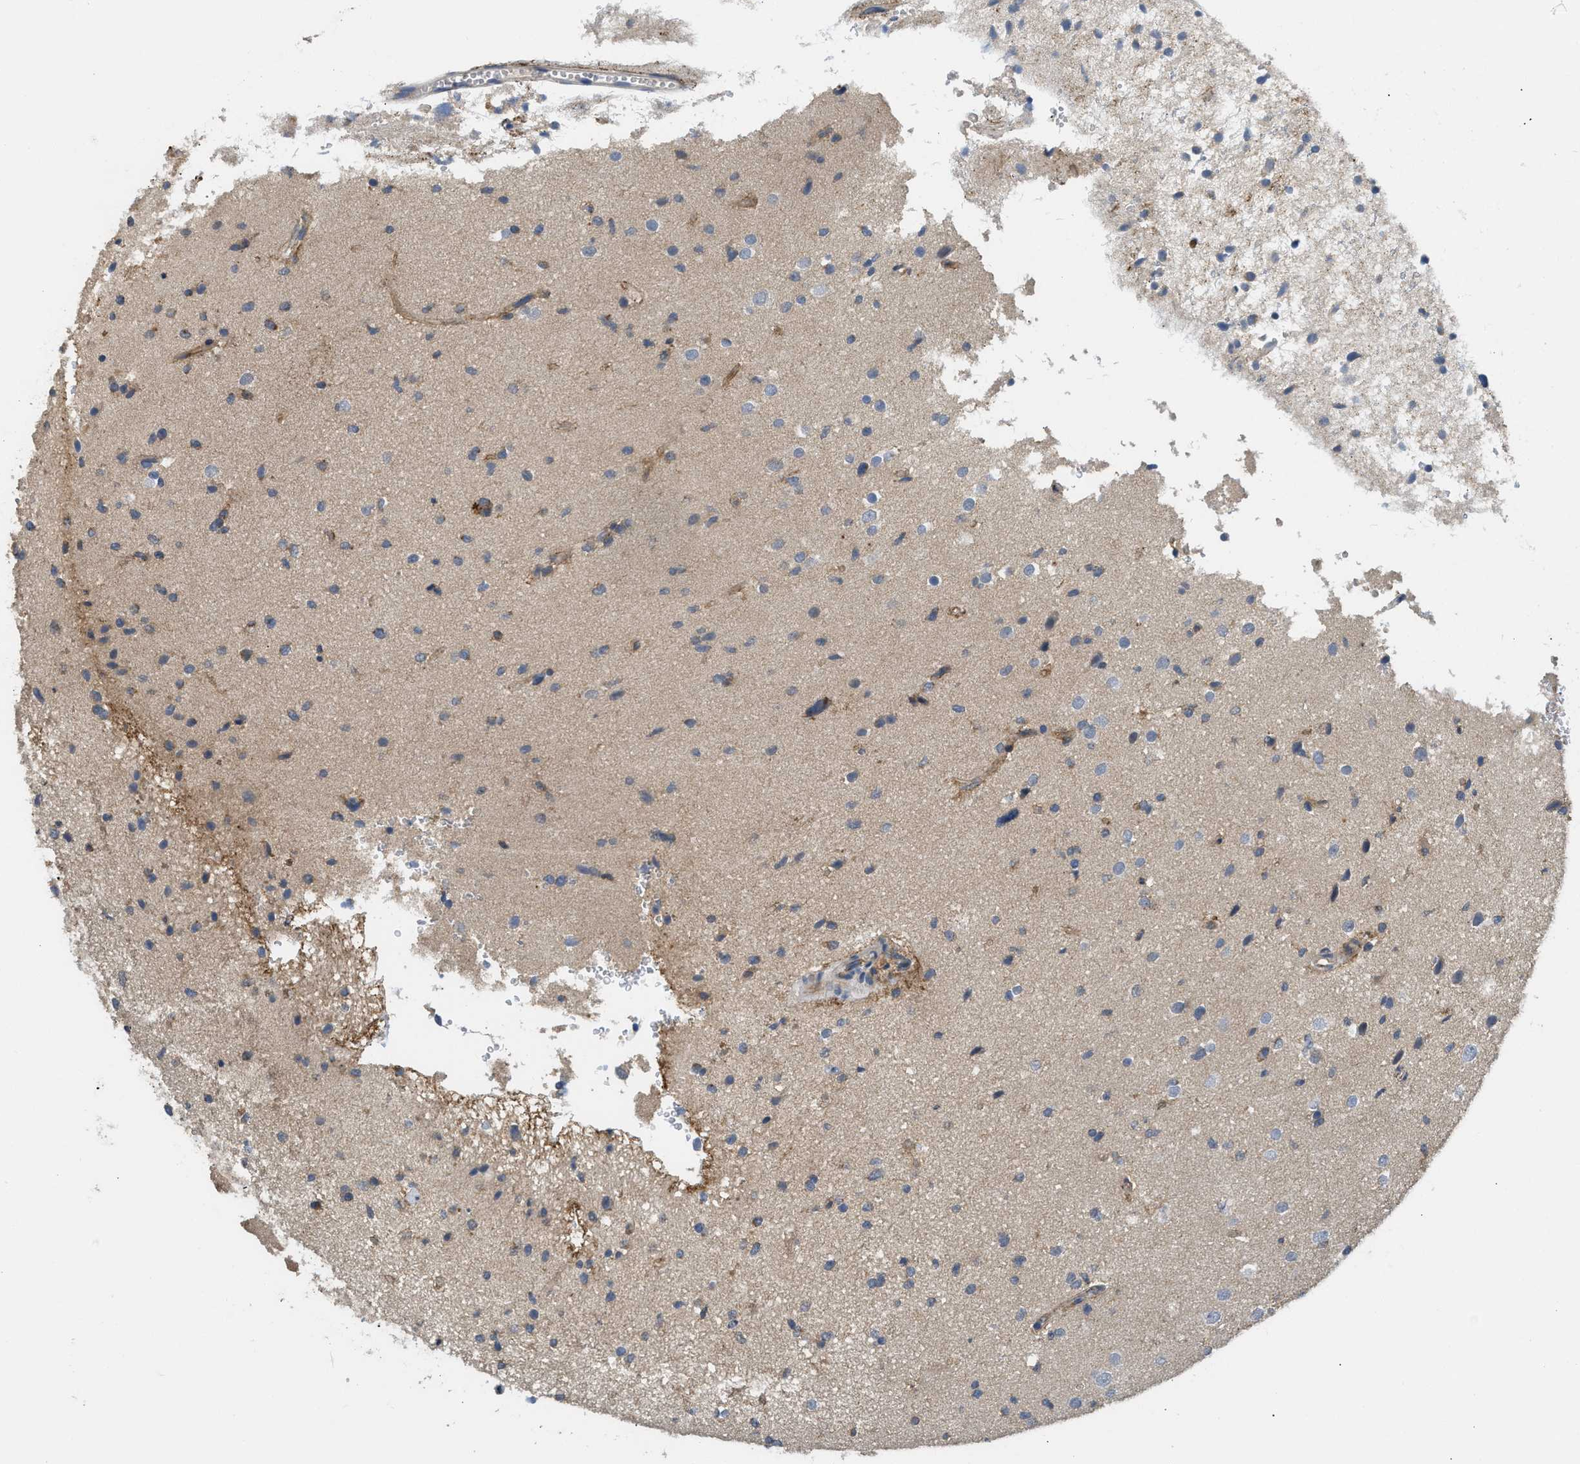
{"staining": {"intensity": "negative", "quantity": "none", "location": "none"}, "tissue": "glioma", "cell_type": "Tumor cells", "image_type": "cancer", "snomed": [{"axis": "morphology", "description": "Glioma, malignant, High grade"}, {"axis": "topography", "description": "Brain"}], "caption": "High-grade glioma (malignant) was stained to show a protein in brown. There is no significant staining in tumor cells. (DAB (3,3'-diaminobenzidine) immunohistochemistry (IHC) visualized using brightfield microscopy, high magnification).", "gene": "RHBDF2", "patient": {"sex": "male", "age": 33}}